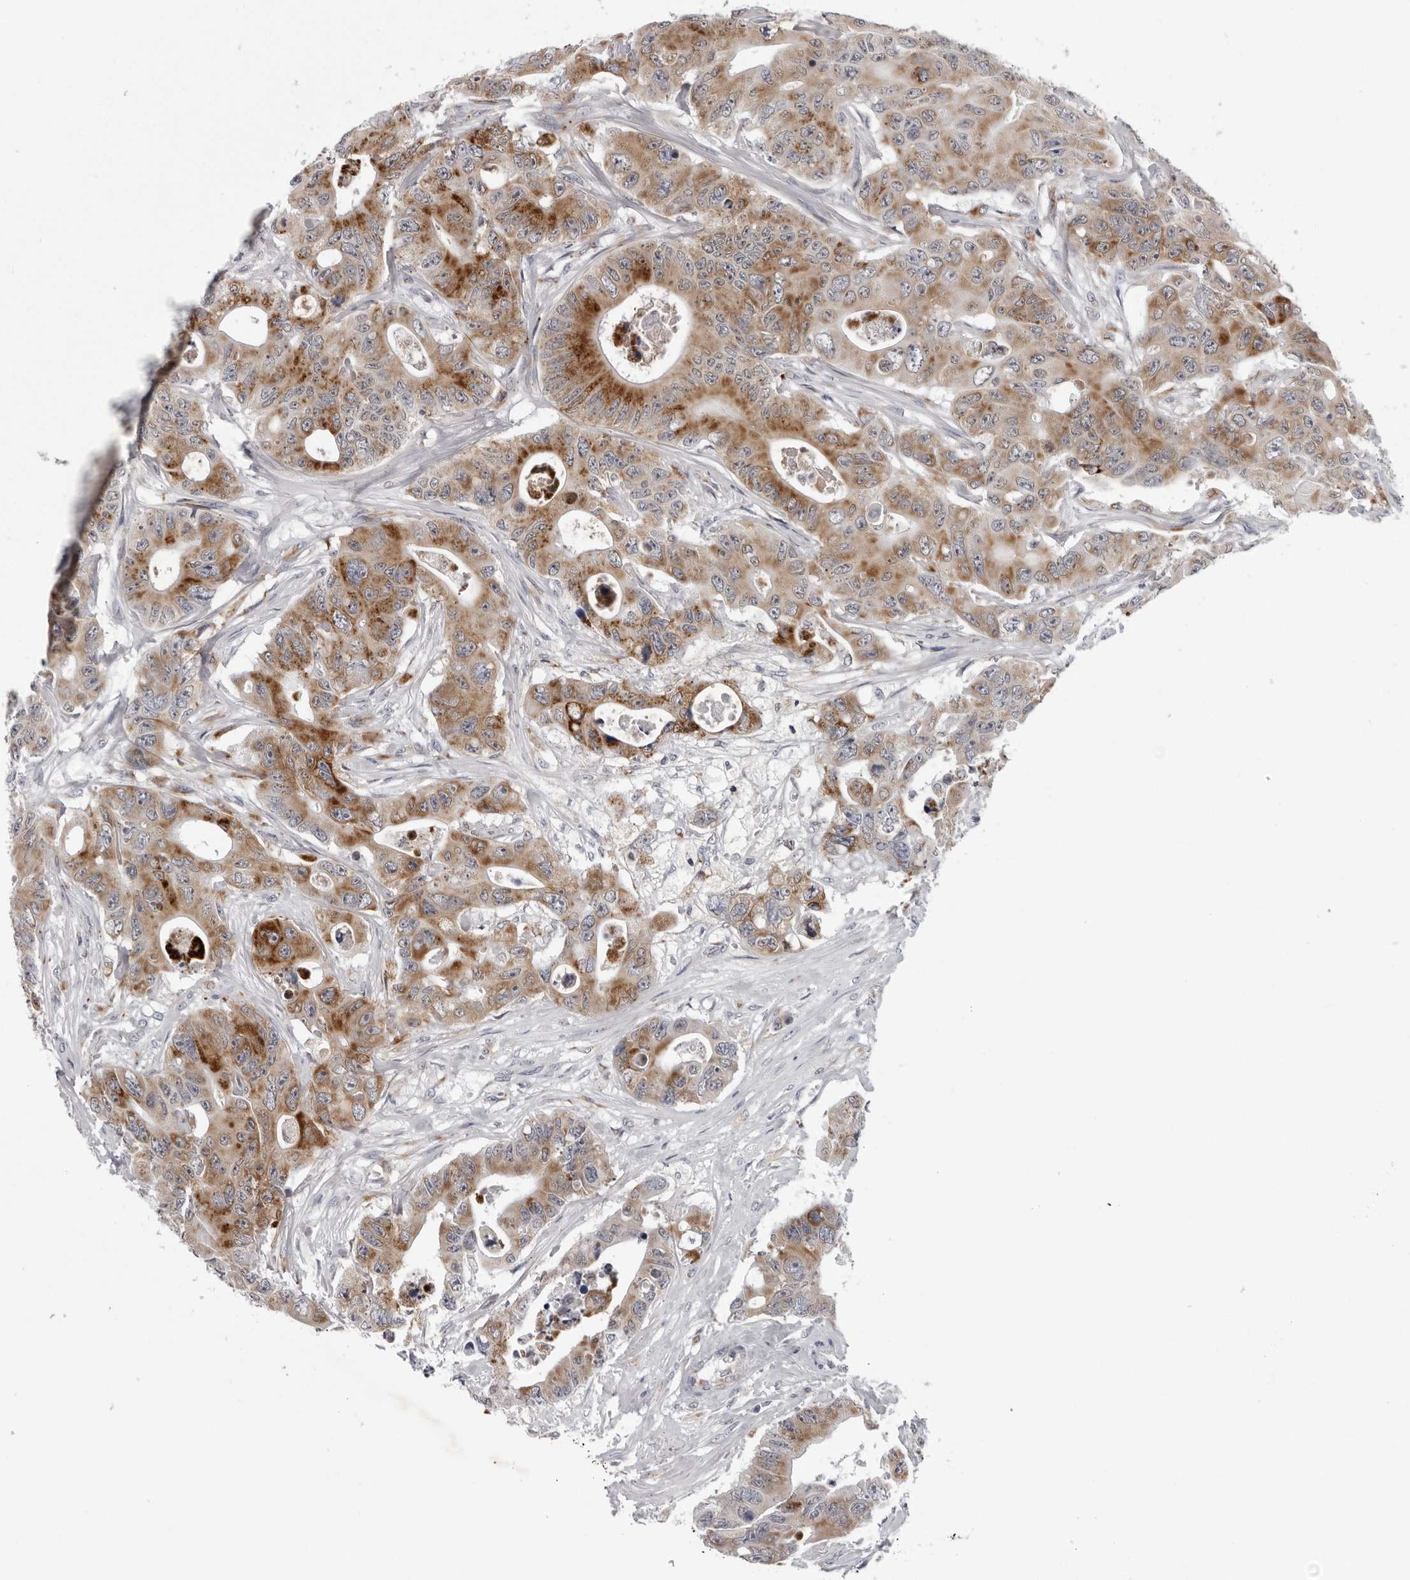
{"staining": {"intensity": "strong", "quantity": "25%-75%", "location": "cytoplasmic/membranous"}, "tissue": "colorectal cancer", "cell_type": "Tumor cells", "image_type": "cancer", "snomed": [{"axis": "morphology", "description": "Adenocarcinoma, NOS"}, {"axis": "topography", "description": "Colon"}], "caption": "Human colorectal cancer (adenocarcinoma) stained for a protein (brown) displays strong cytoplasmic/membranous positive positivity in about 25%-75% of tumor cells.", "gene": "CPT2", "patient": {"sex": "female", "age": 46}}